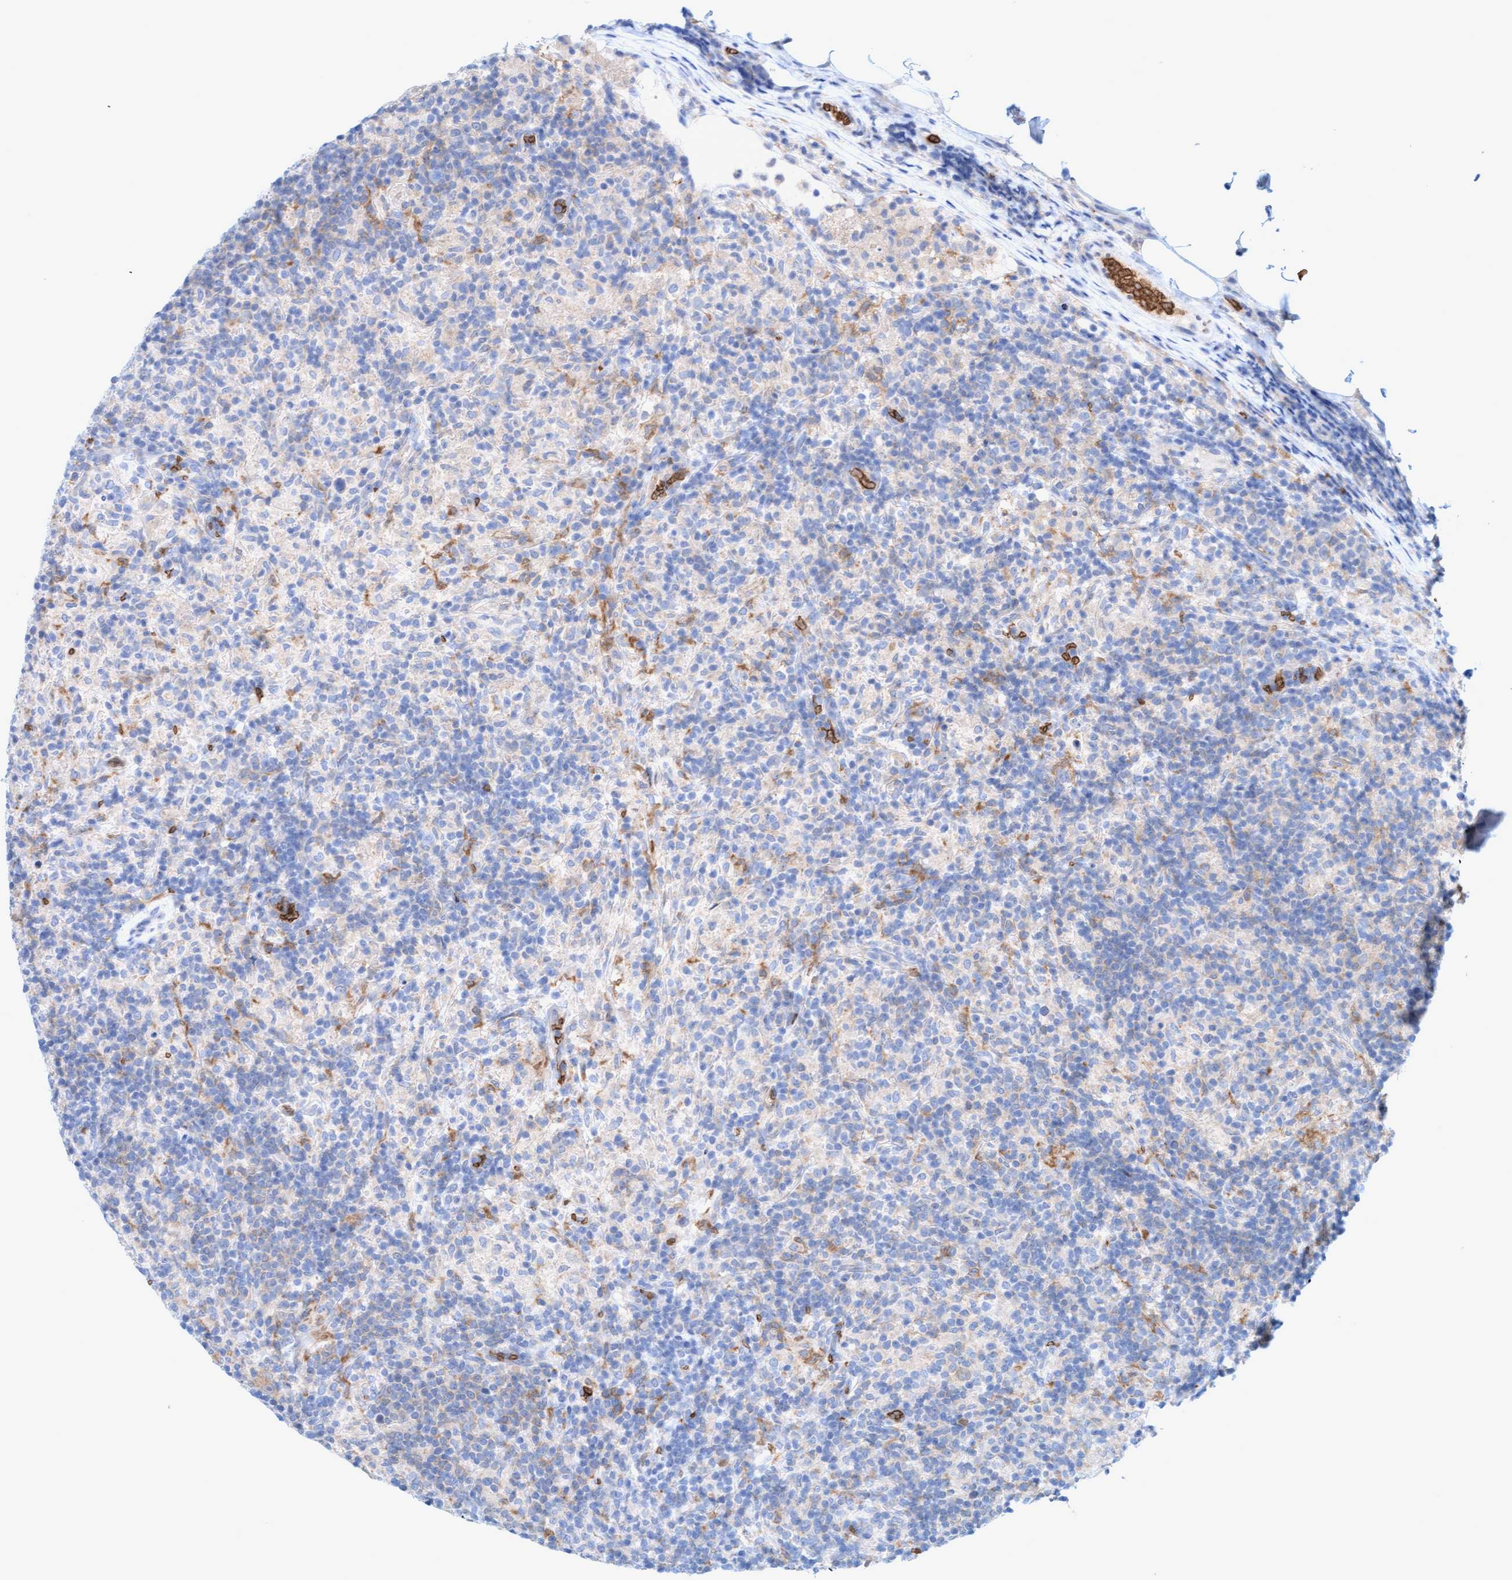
{"staining": {"intensity": "negative", "quantity": "none", "location": "none"}, "tissue": "lymphoma", "cell_type": "Tumor cells", "image_type": "cancer", "snomed": [{"axis": "morphology", "description": "Hodgkin's disease, NOS"}, {"axis": "topography", "description": "Lymph node"}], "caption": "Immunohistochemistry (IHC) of lymphoma shows no expression in tumor cells.", "gene": "SPEM2", "patient": {"sex": "male", "age": 70}}